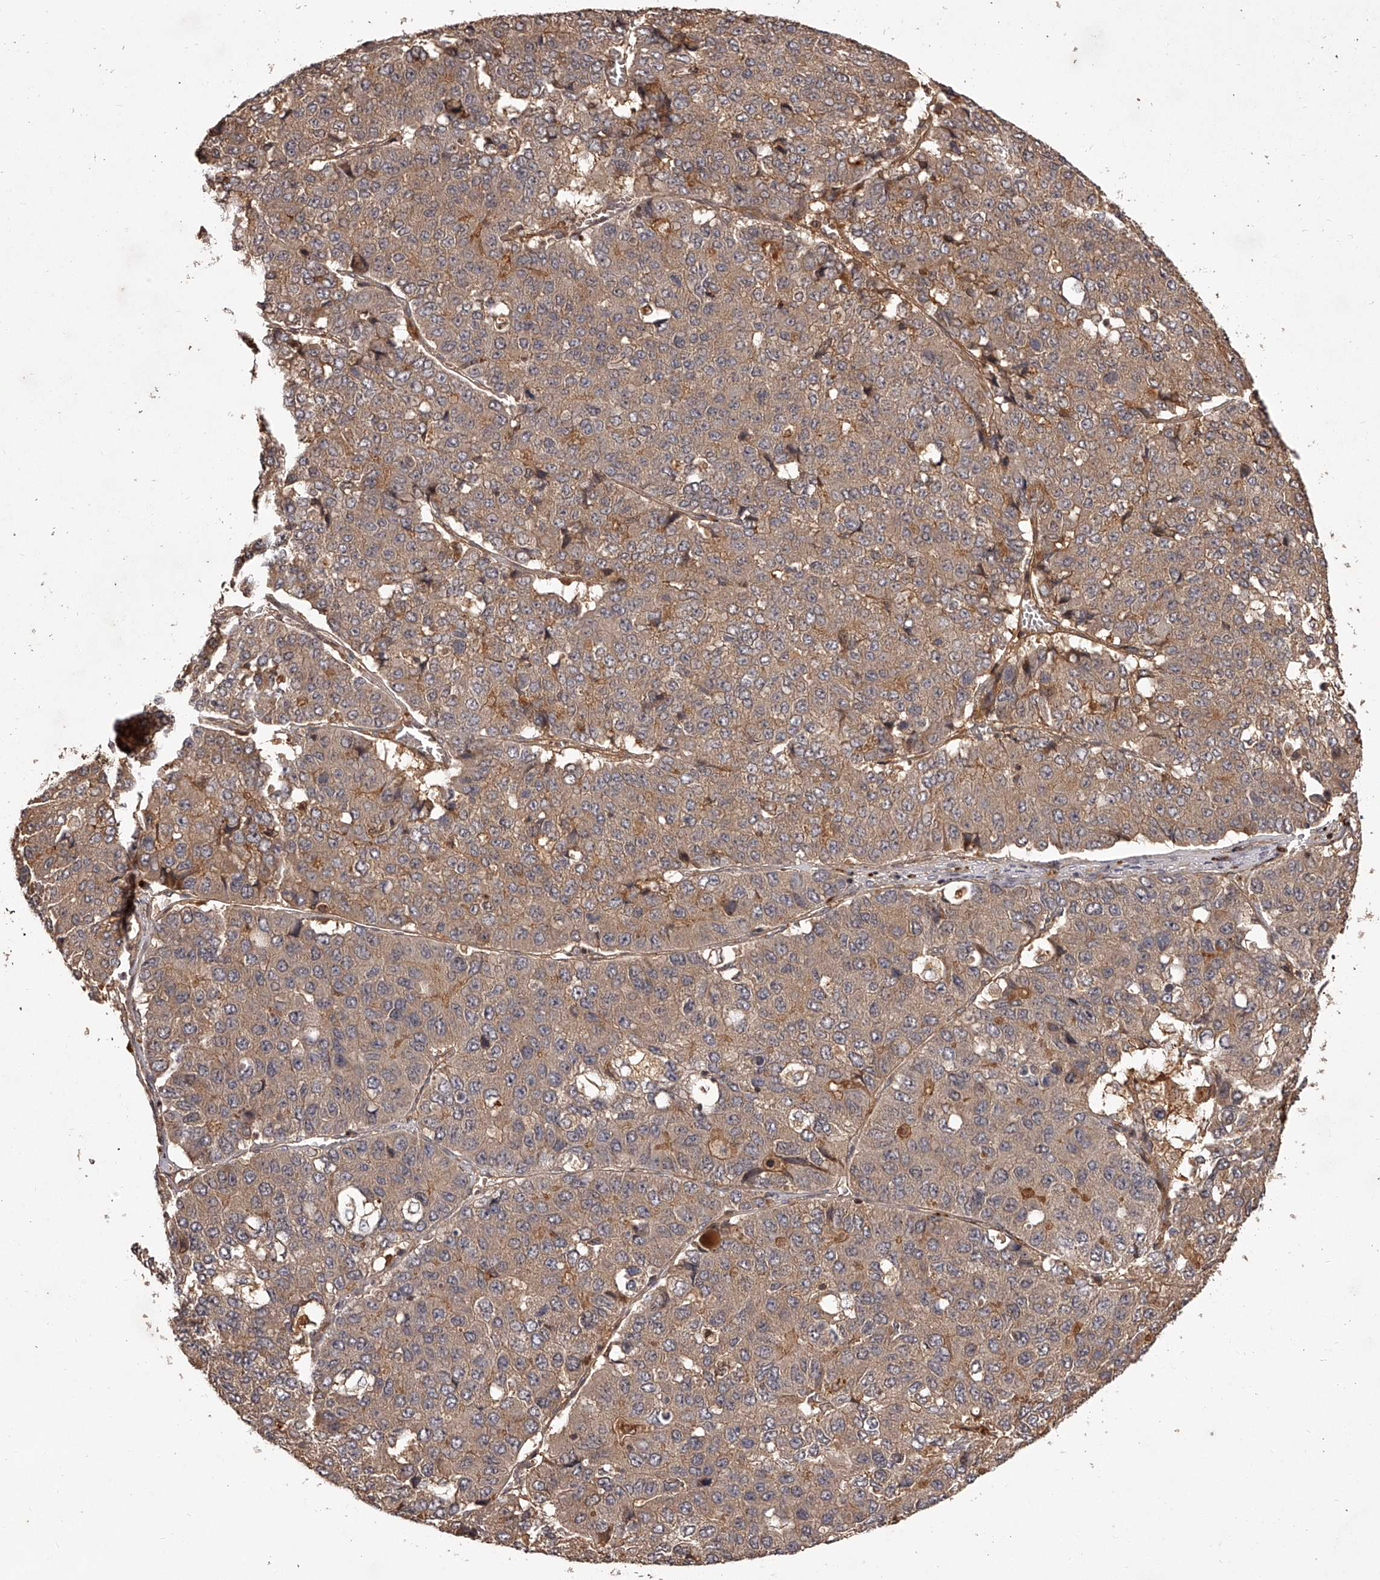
{"staining": {"intensity": "moderate", "quantity": "25%-75%", "location": "cytoplasmic/membranous"}, "tissue": "pancreatic cancer", "cell_type": "Tumor cells", "image_type": "cancer", "snomed": [{"axis": "morphology", "description": "Adenocarcinoma, NOS"}, {"axis": "topography", "description": "Pancreas"}], "caption": "Brown immunohistochemical staining in pancreatic cancer reveals moderate cytoplasmic/membranous expression in approximately 25%-75% of tumor cells. Using DAB (3,3'-diaminobenzidine) (brown) and hematoxylin (blue) stains, captured at high magnification using brightfield microscopy.", "gene": "CRYZL1", "patient": {"sex": "male", "age": 50}}